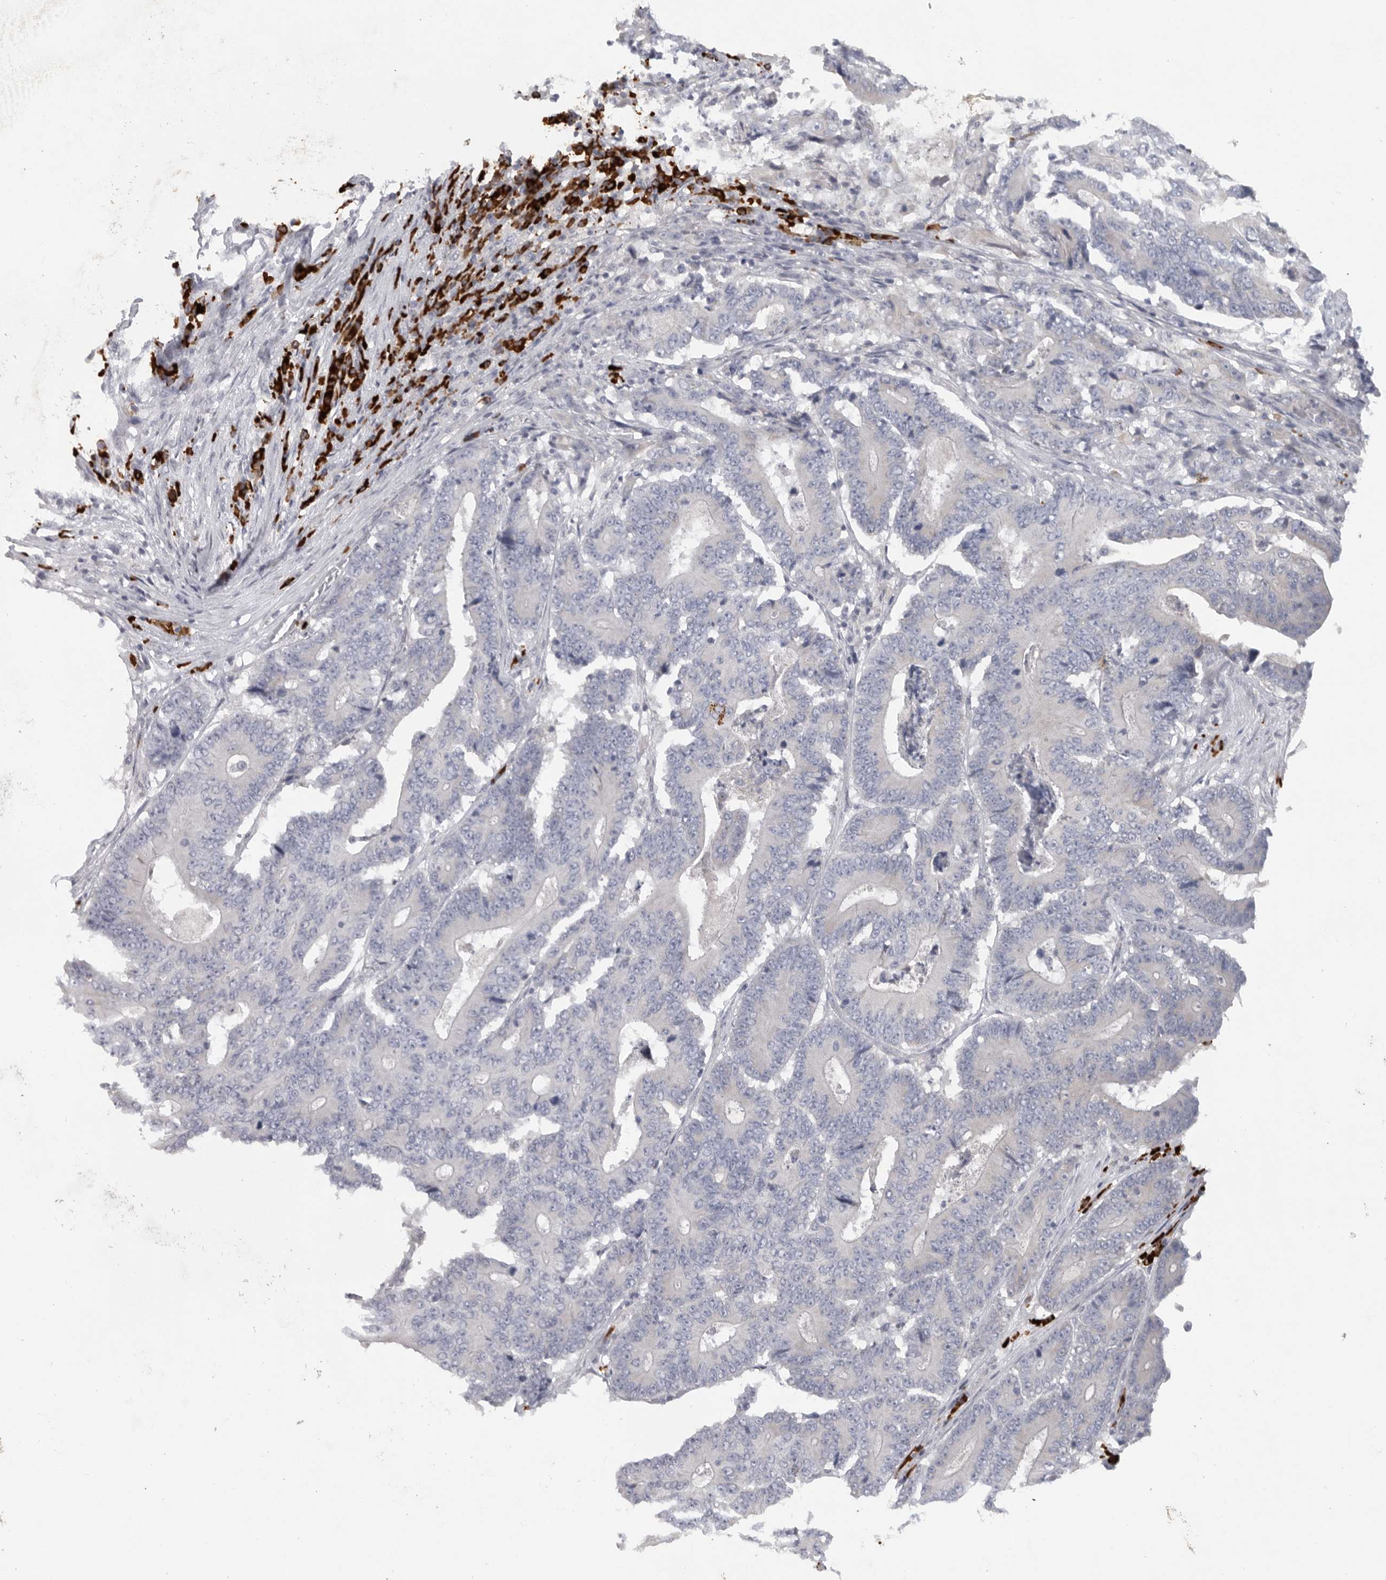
{"staining": {"intensity": "weak", "quantity": "25%-75%", "location": "cytoplasmic/membranous"}, "tissue": "colorectal cancer", "cell_type": "Tumor cells", "image_type": "cancer", "snomed": [{"axis": "morphology", "description": "Adenocarcinoma, NOS"}, {"axis": "topography", "description": "Colon"}], "caption": "Immunohistochemistry (DAB (3,3'-diaminobenzidine)) staining of human colorectal cancer (adenocarcinoma) displays weak cytoplasmic/membranous protein positivity in approximately 25%-75% of tumor cells.", "gene": "TMEM69", "patient": {"sex": "male", "age": 83}}